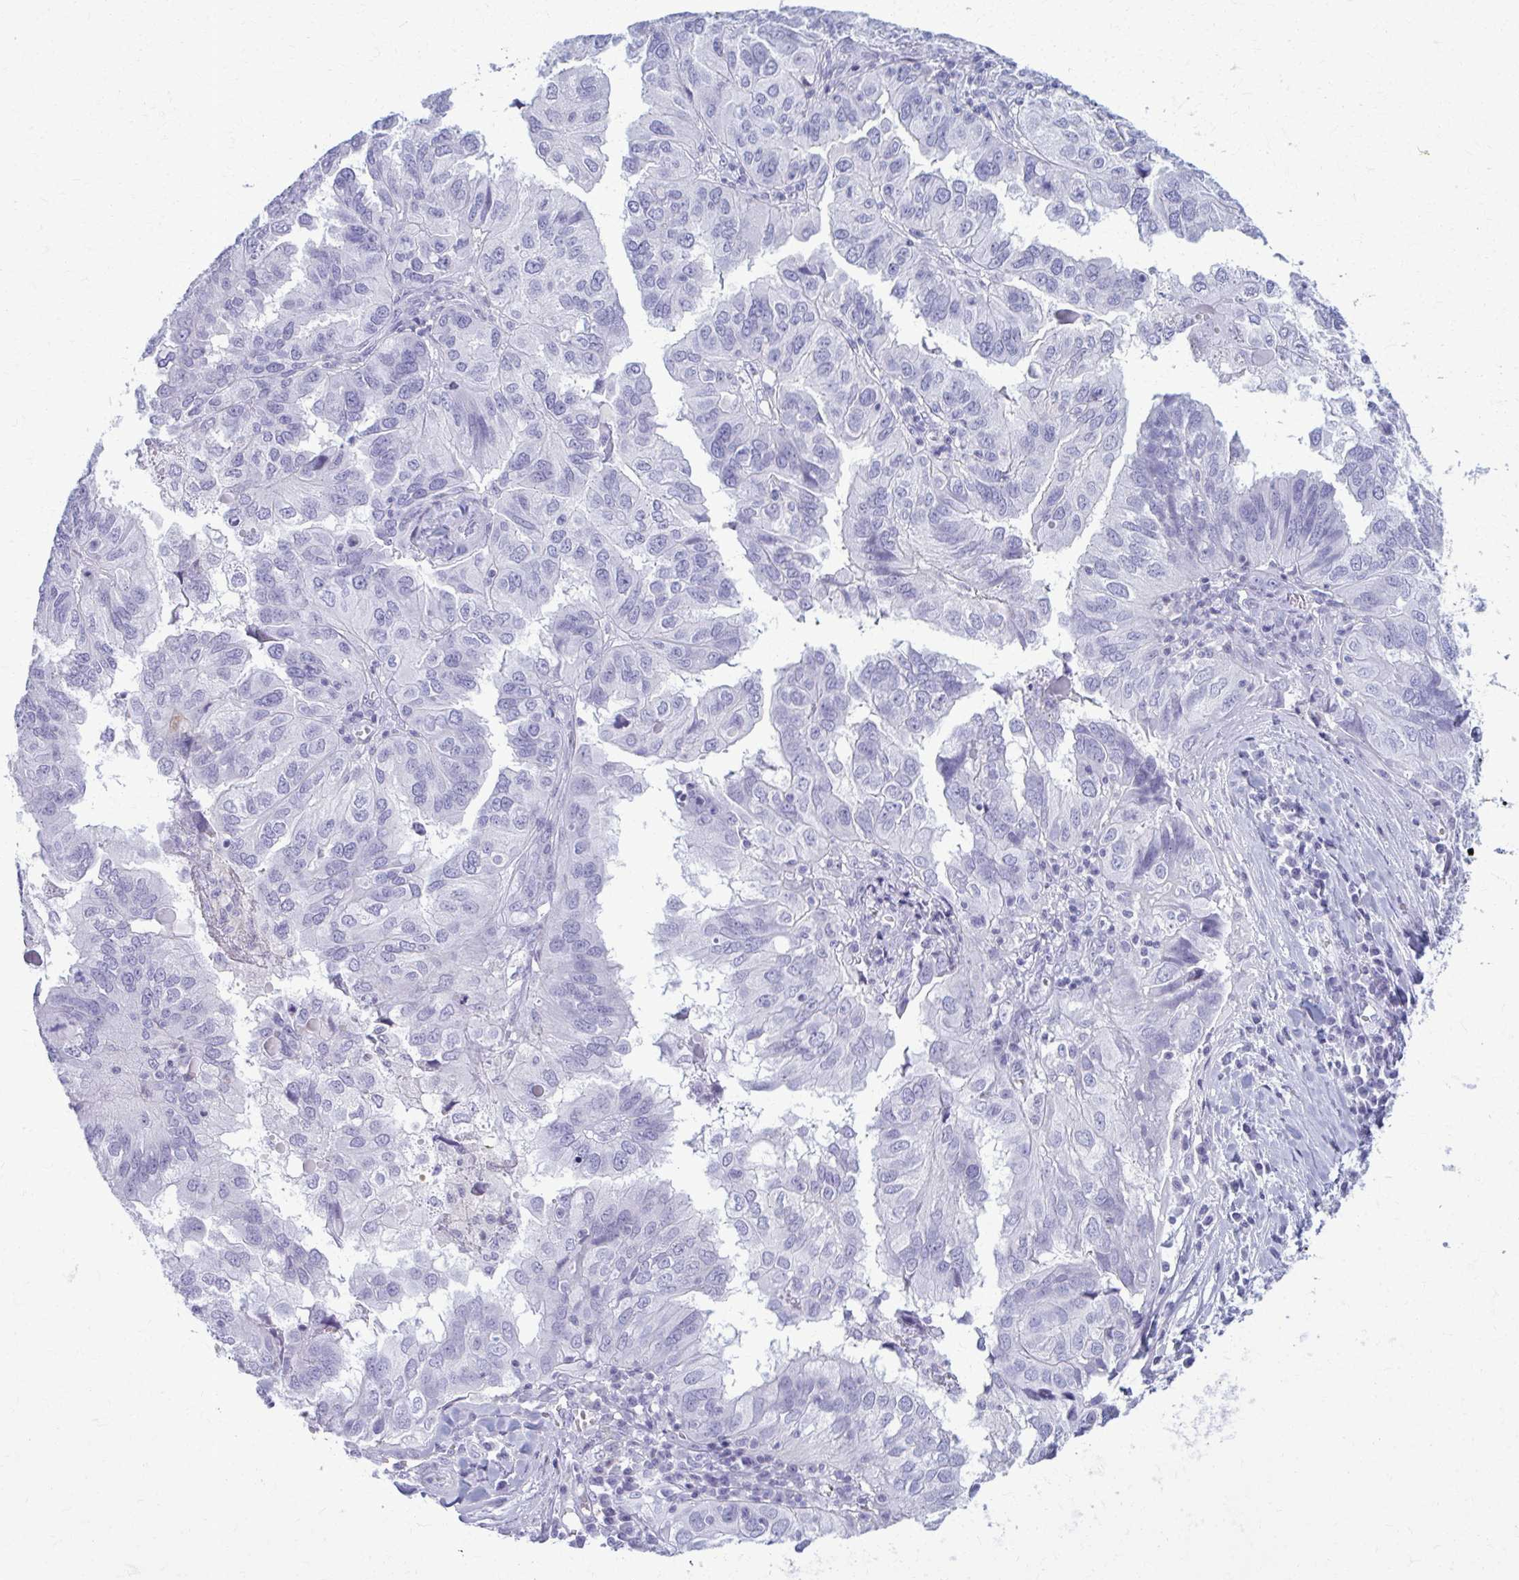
{"staining": {"intensity": "negative", "quantity": "none", "location": "none"}, "tissue": "ovarian cancer", "cell_type": "Tumor cells", "image_type": "cancer", "snomed": [{"axis": "morphology", "description": "Cystadenocarcinoma, serous, NOS"}, {"axis": "topography", "description": "Ovary"}], "caption": "IHC micrograph of neoplastic tissue: human ovarian cancer (serous cystadenocarcinoma) stained with DAB exhibits no significant protein expression in tumor cells. Brightfield microscopy of immunohistochemistry (IHC) stained with DAB (3,3'-diaminobenzidine) (brown) and hematoxylin (blue), captured at high magnification.", "gene": "ACSM2B", "patient": {"sex": "female", "age": 79}}